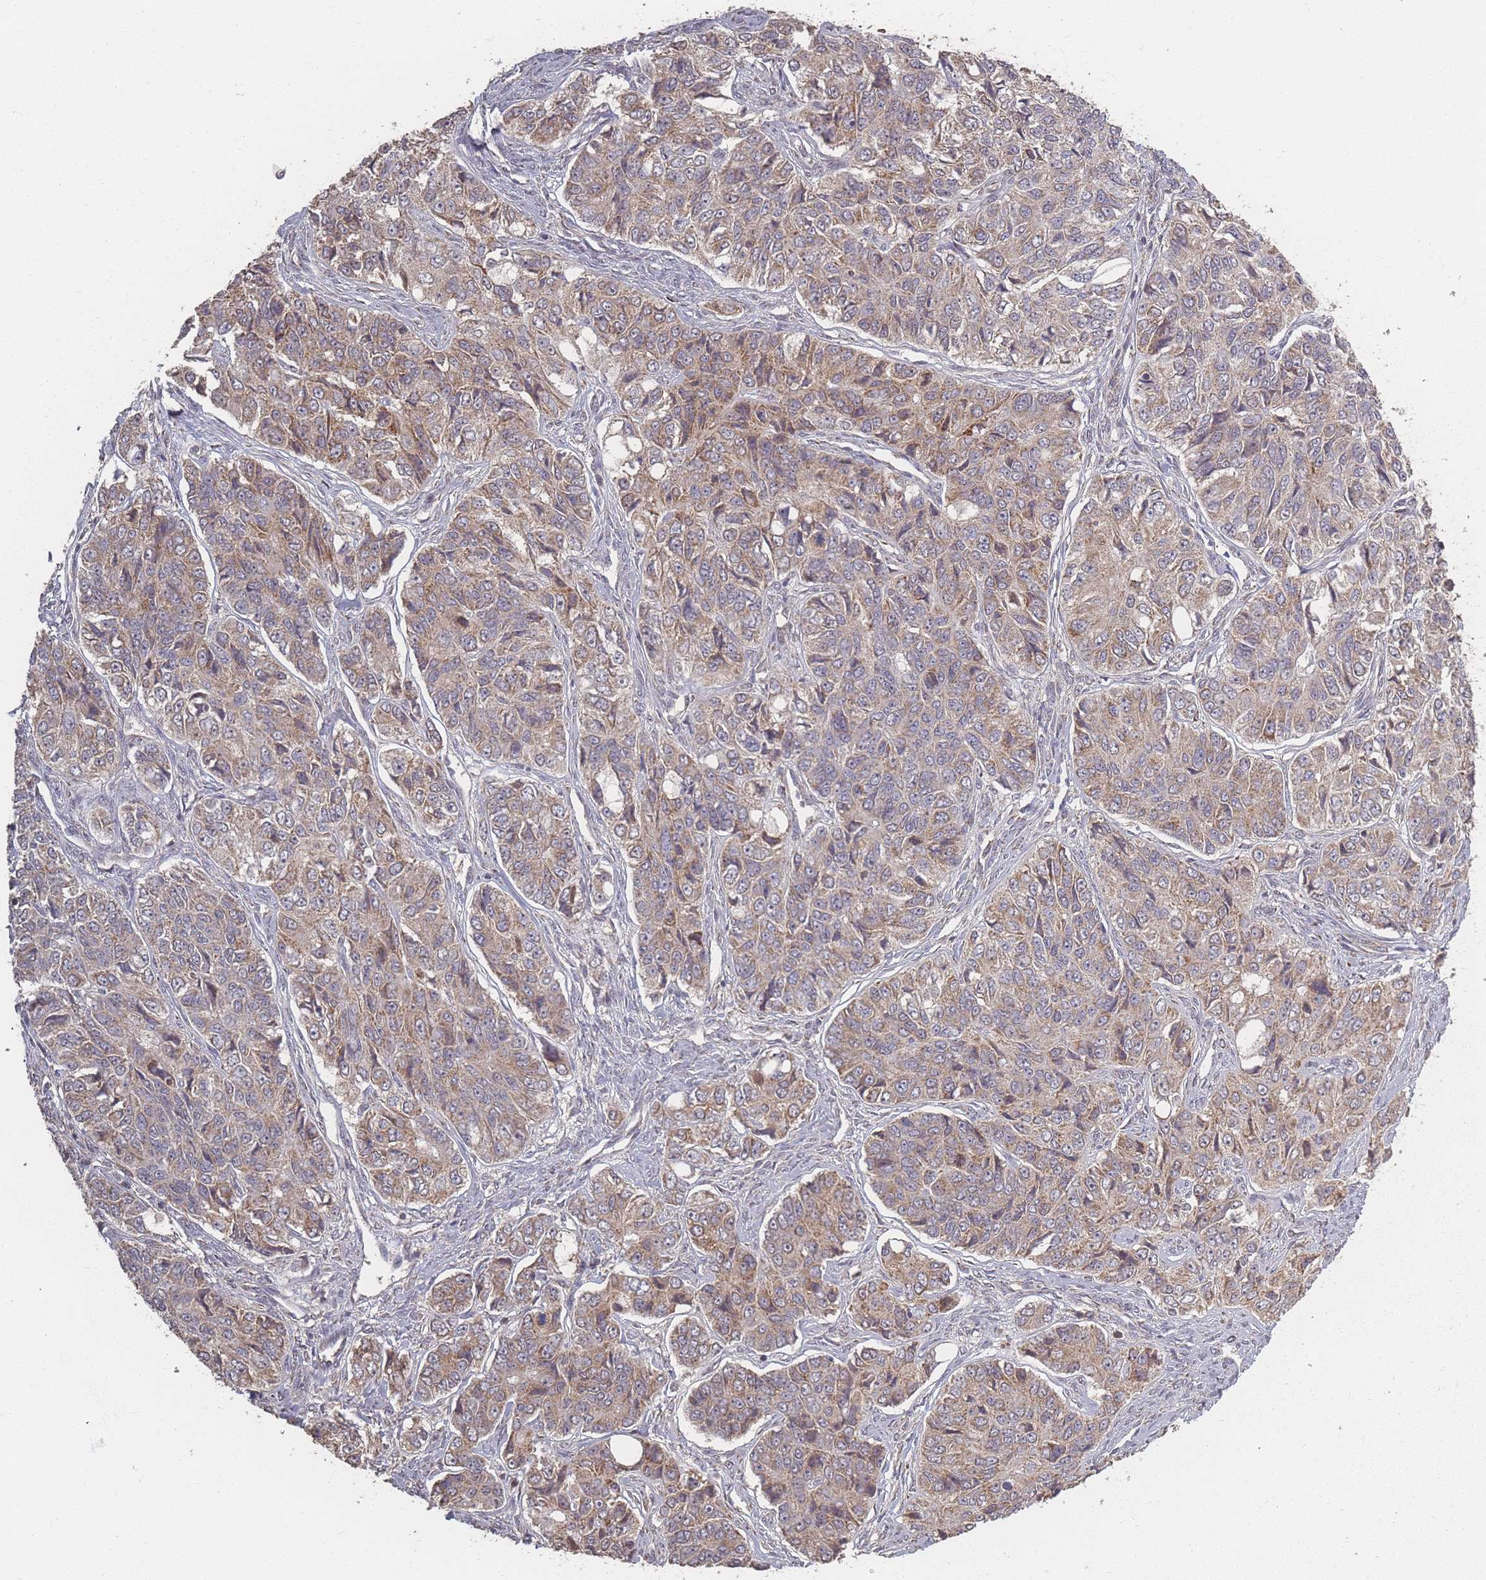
{"staining": {"intensity": "moderate", "quantity": ">75%", "location": "cytoplasmic/membranous"}, "tissue": "ovarian cancer", "cell_type": "Tumor cells", "image_type": "cancer", "snomed": [{"axis": "morphology", "description": "Carcinoma, endometroid"}, {"axis": "topography", "description": "Ovary"}], "caption": "Immunohistochemical staining of ovarian cancer reveals medium levels of moderate cytoplasmic/membranous protein positivity in approximately >75% of tumor cells. The staining is performed using DAB (3,3'-diaminobenzidine) brown chromogen to label protein expression. The nuclei are counter-stained blue using hematoxylin.", "gene": "LYRM7", "patient": {"sex": "female", "age": 51}}